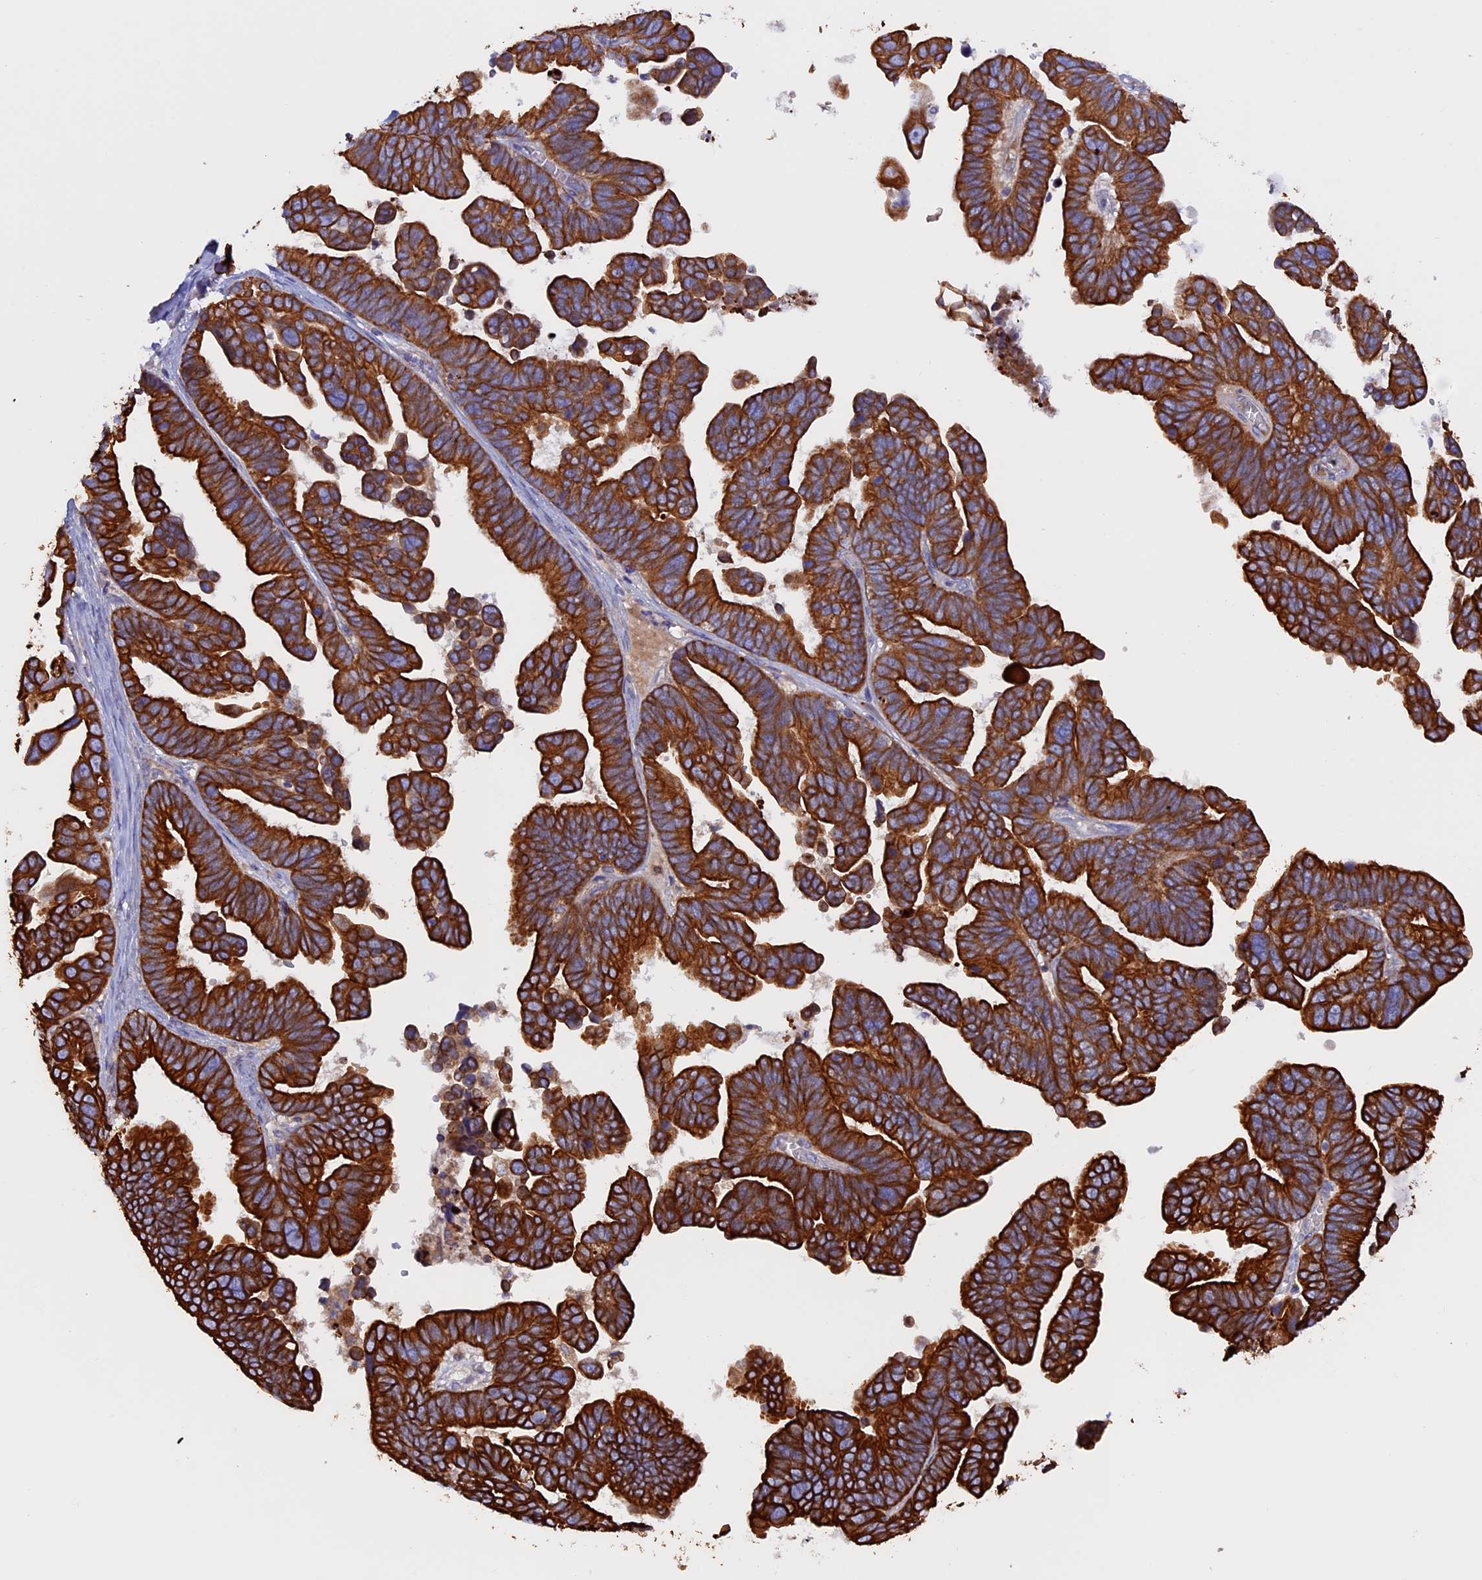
{"staining": {"intensity": "strong", "quantity": ">75%", "location": "cytoplasmic/membranous"}, "tissue": "ovarian cancer", "cell_type": "Tumor cells", "image_type": "cancer", "snomed": [{"axis": "morphology", "description": "Cystadenocarcinoma, serous, NOS"}, {"axis": "topography", "description": "Ovary"}], "caption": "Human ovarian serous cystadenocarcinoma stained for a protein (brown) reveals strong cytoplasmic/membranous positive staining in approximately >75% of tumor cells.", "gene": "PTPN9", "patient": {"sex": "female", "age": 56}}